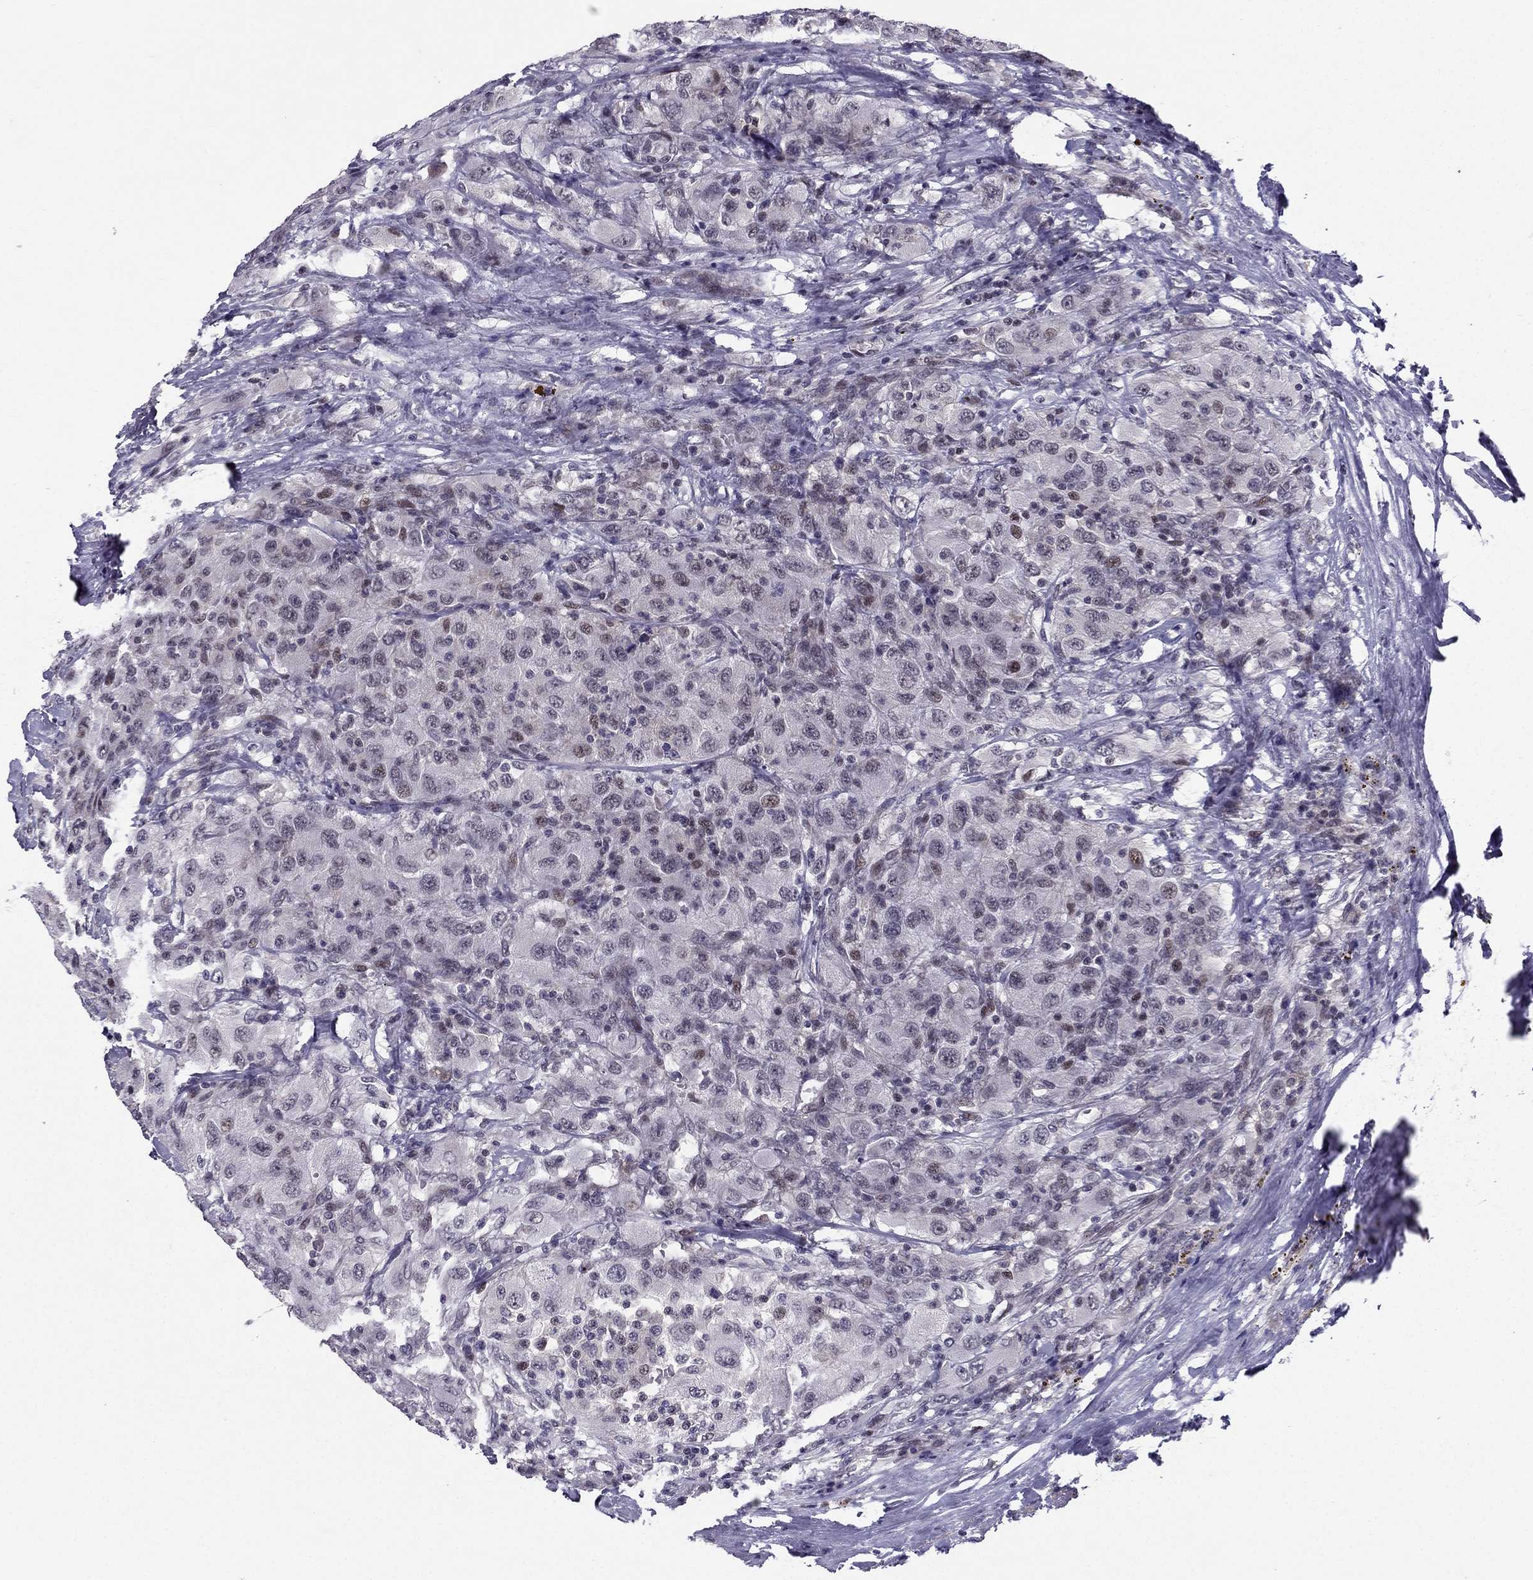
{"staining": {"intensity": "weak", "quantity": "<25%", "location": "nuclear"}, "tissue": "renal cancer", "cell_type": "Tumor cells", "image_type": "cancer", "snomed": [{"axis": "morphology", "description": "Adenocarcinoma, NOS"}, {"axis": "topography", "description": "Kidney"}], "caption": "Immunohistochemistry histopathology image of human renal adenocarcinoma stained for a protein (brown), which displays no expression in tumor cells.", "gene": "RPRD2", "patient": {"sex": "female", "age": 67}}